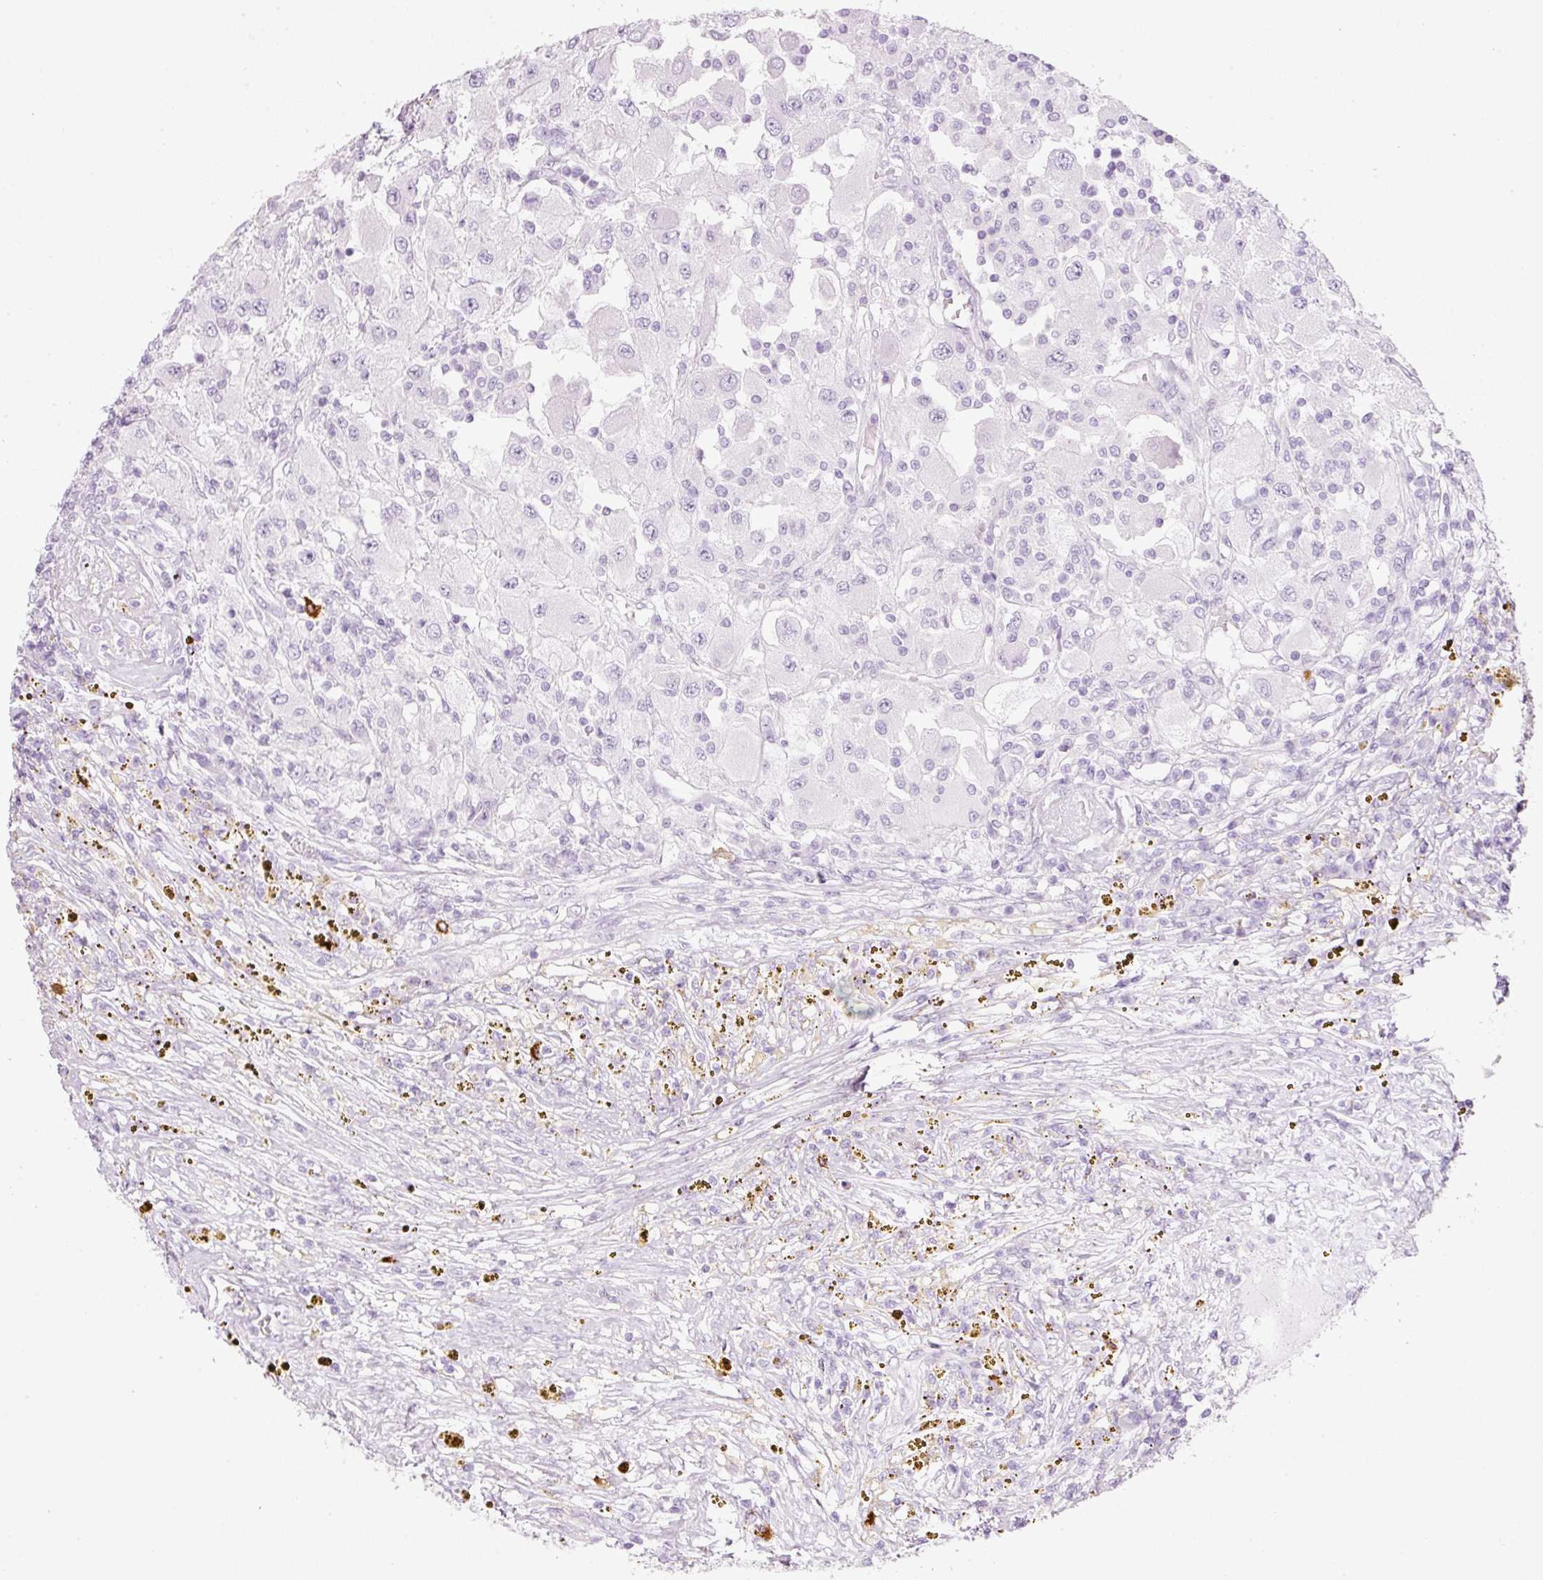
{"staining": {"intensity": "negative", "quantity": "none", "location": "none"}, "tissue": "renal cancer", "cell_type": "Tumor cells", "image_type": "cancer", "snomed": [{"axis": "morphology", "description": "Adenocarcinoma, NOS"}, {"axis": "topography", "description": "Kidney"}], "caption": "An IHC histopathology image of renal cancer is shown. There is no staining in tumor cells of renal cancer.", "gene": "CMA1", "patient": {"sex": "female", "age": 67}}